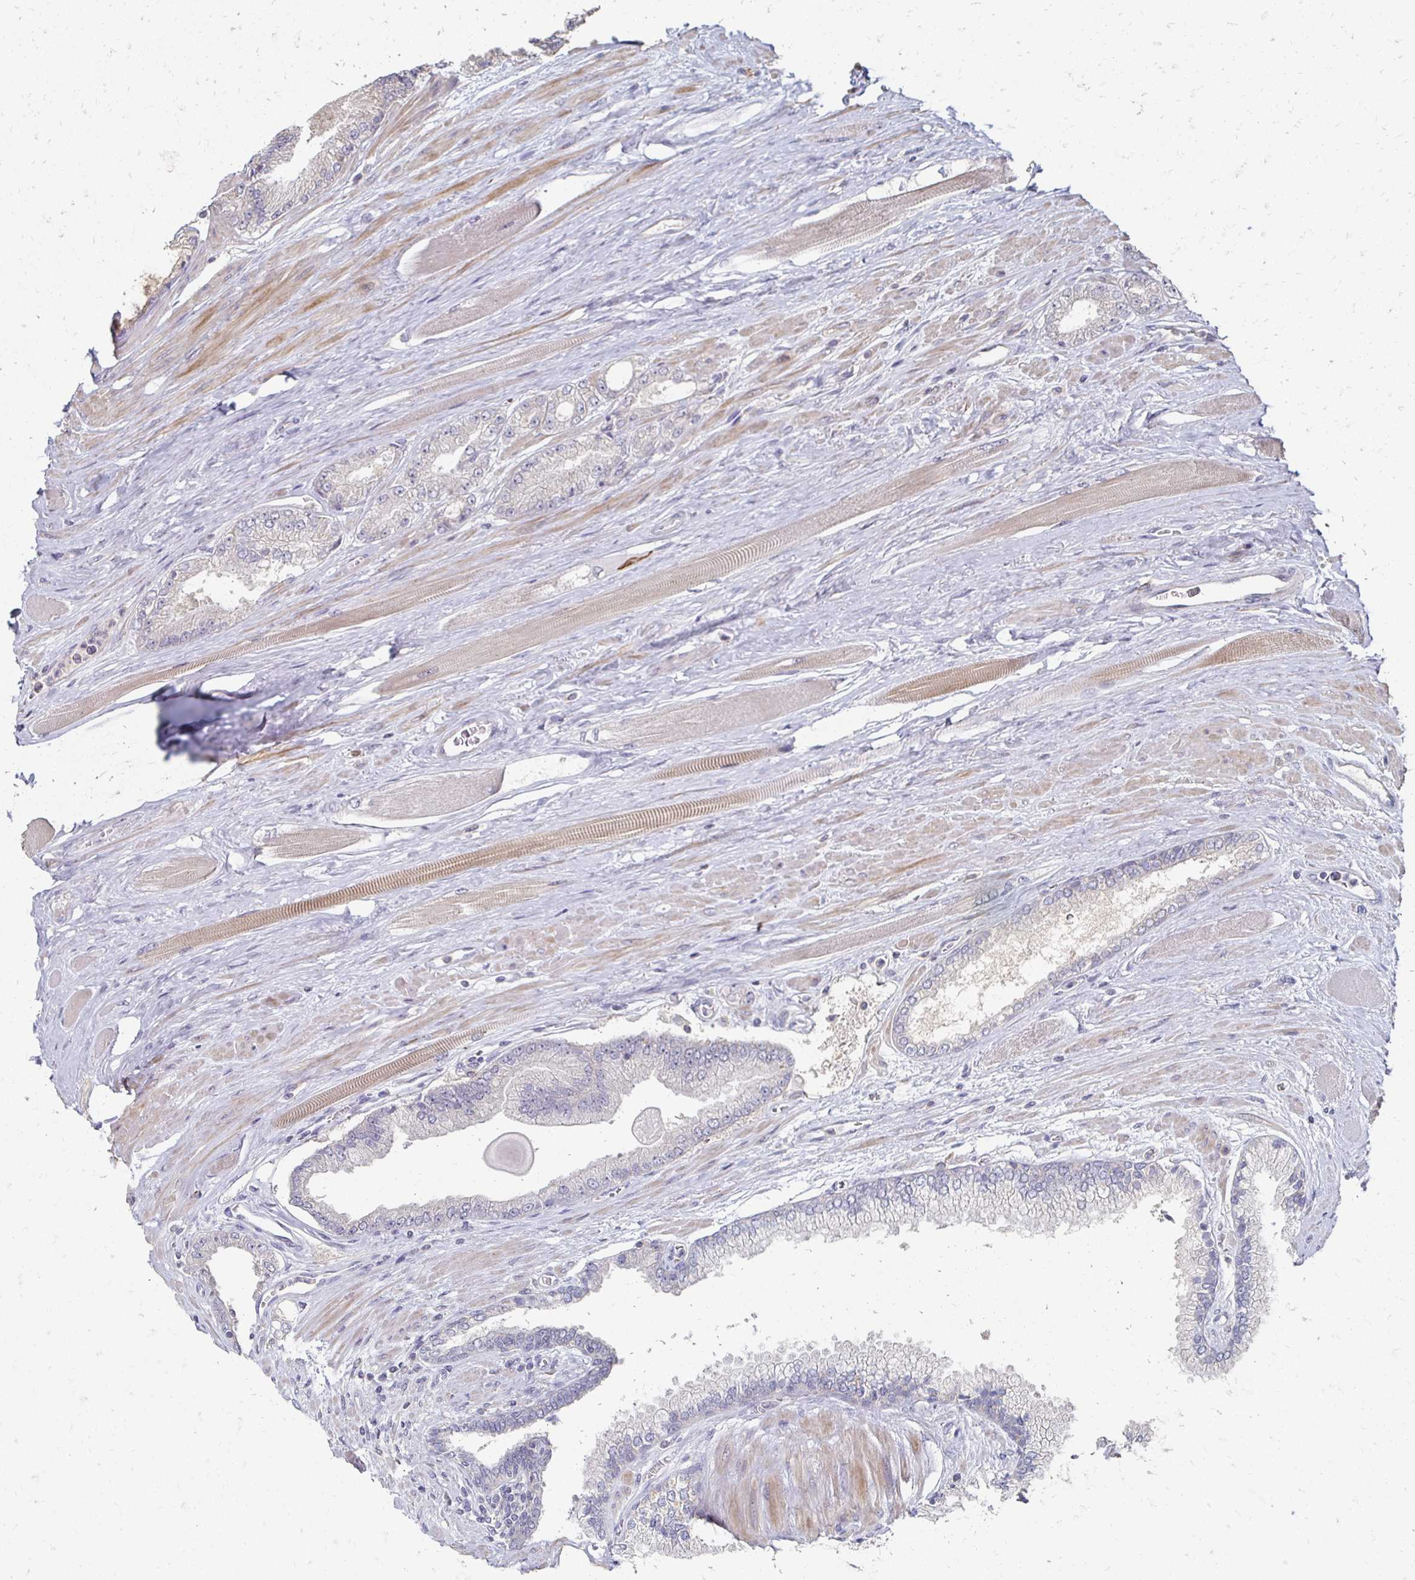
{"staining": {"intensity": "negative", "quantity": "none", "location": "none"}, "tissue": "prostate cancer", "cell_type": "Tumor cells", "image_type": "cancer", "snomed": [{"axis": "morphology", "description": "Adenocarcinoma, Low grade"}, {"axis": "topography", "description": "Prostate"}], "caption": "This is an immunohistochemistry (IHC) micrograph of human prostate cancer. There is no staining in tumor cells.", "gene": "ZNF727", "patient": {"sex": "male", "age": 67}}